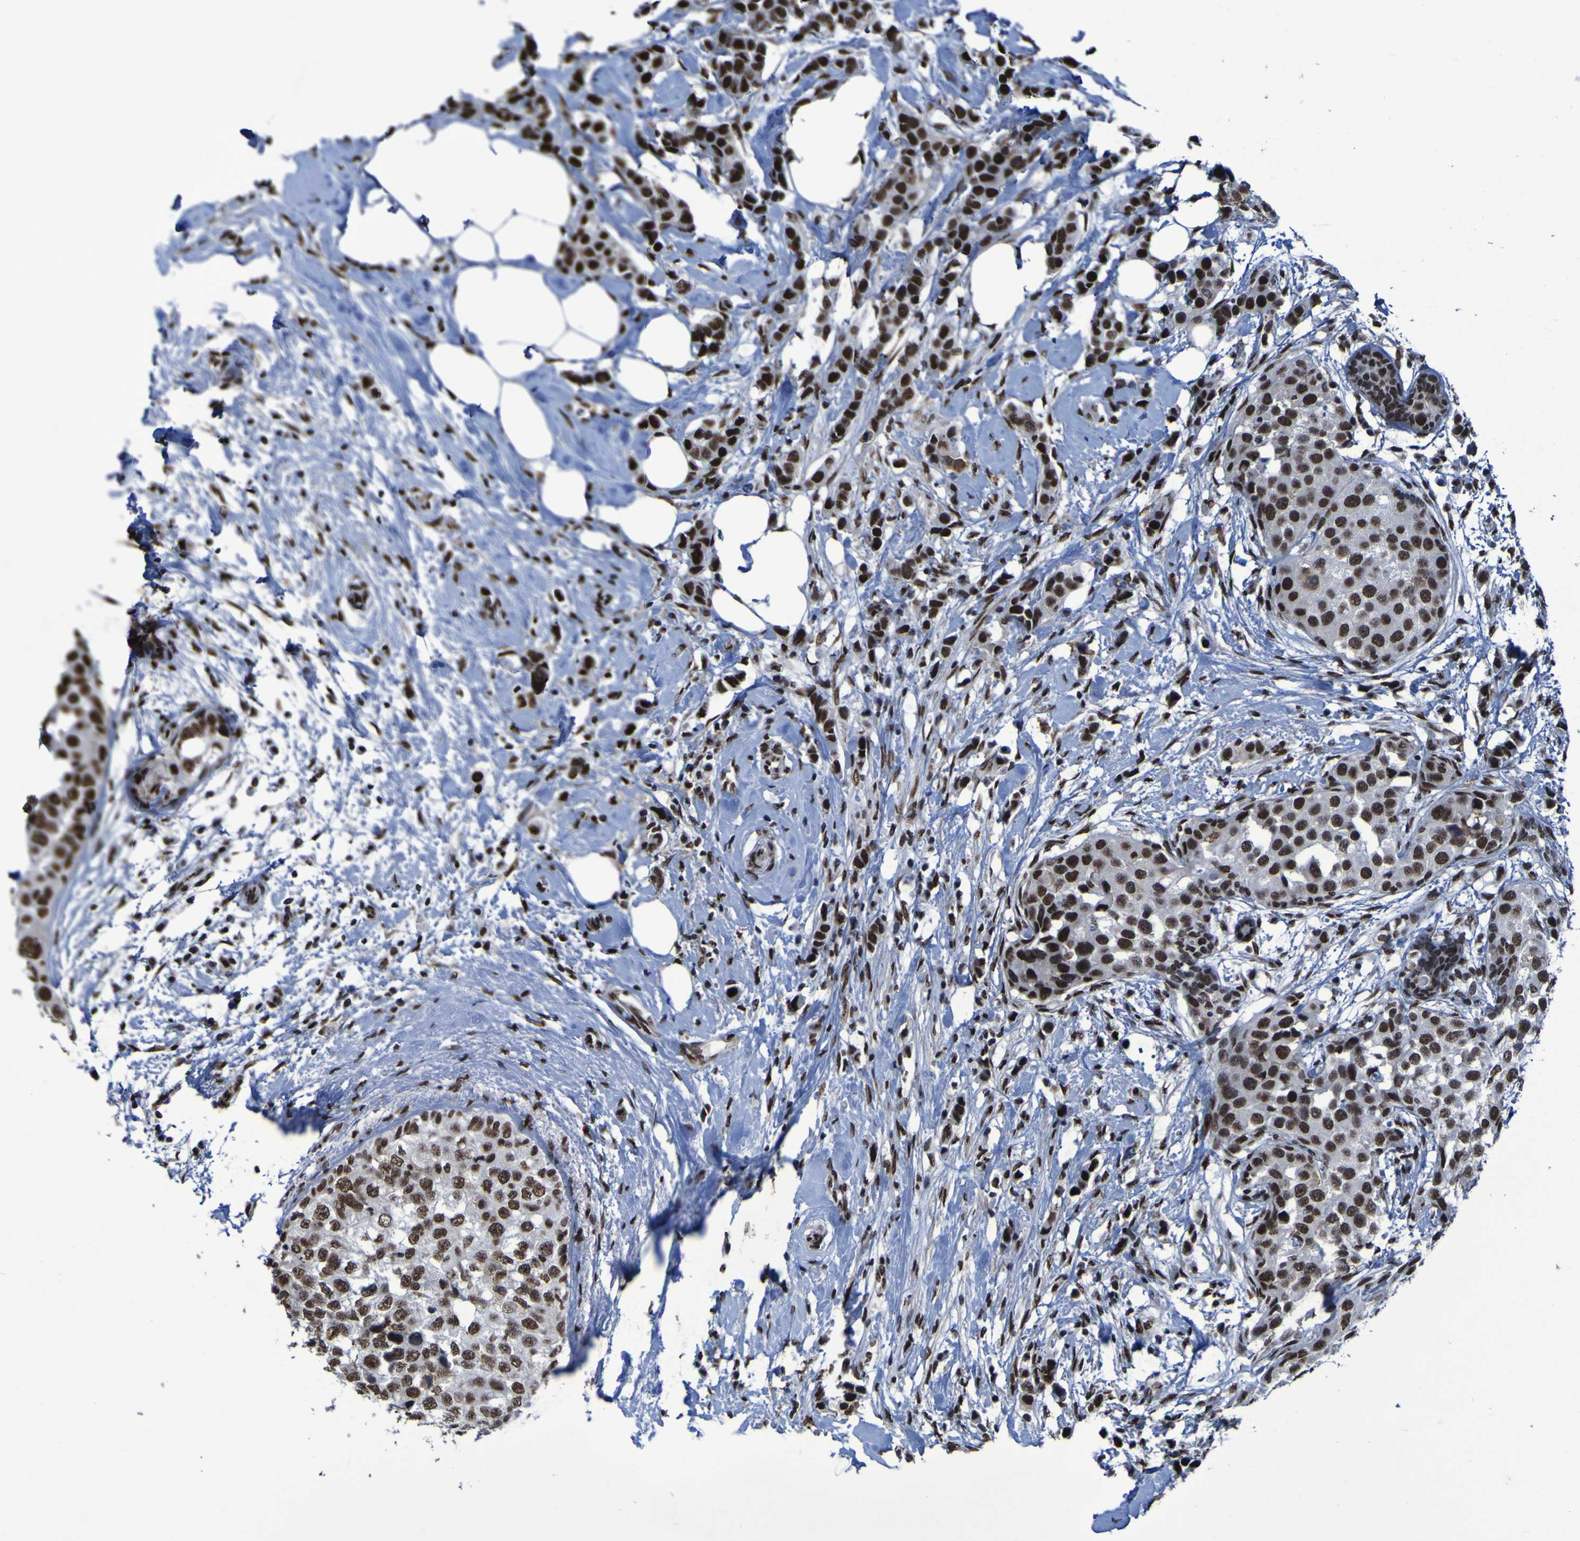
{"staining": {"intensity": "strong", "quantity": ">75%", "location": "nuclear"}, "tissue": "breast cancer", "cell_type": "Tumor cells", "image_type": "cancer", "snomed": [{"axis": "morphology", "description": "Normal tissue, NOS"}, {"axis": "morphology", "description": "Duct carcinoma"}, {"axis": "topography", "description": "Breast"}], "caption": "High-magnification brightfield microscopy of breast cancer (infiltrating ductal carcinoma) stained with DAB (brown) and counterstained with hematoxylin (blue). tumor cells exhibit strong nuclear staining is seen in about>75% of cells.", "gene": "HNRNPR", "patient": {"sex": "female", "age": 50}}